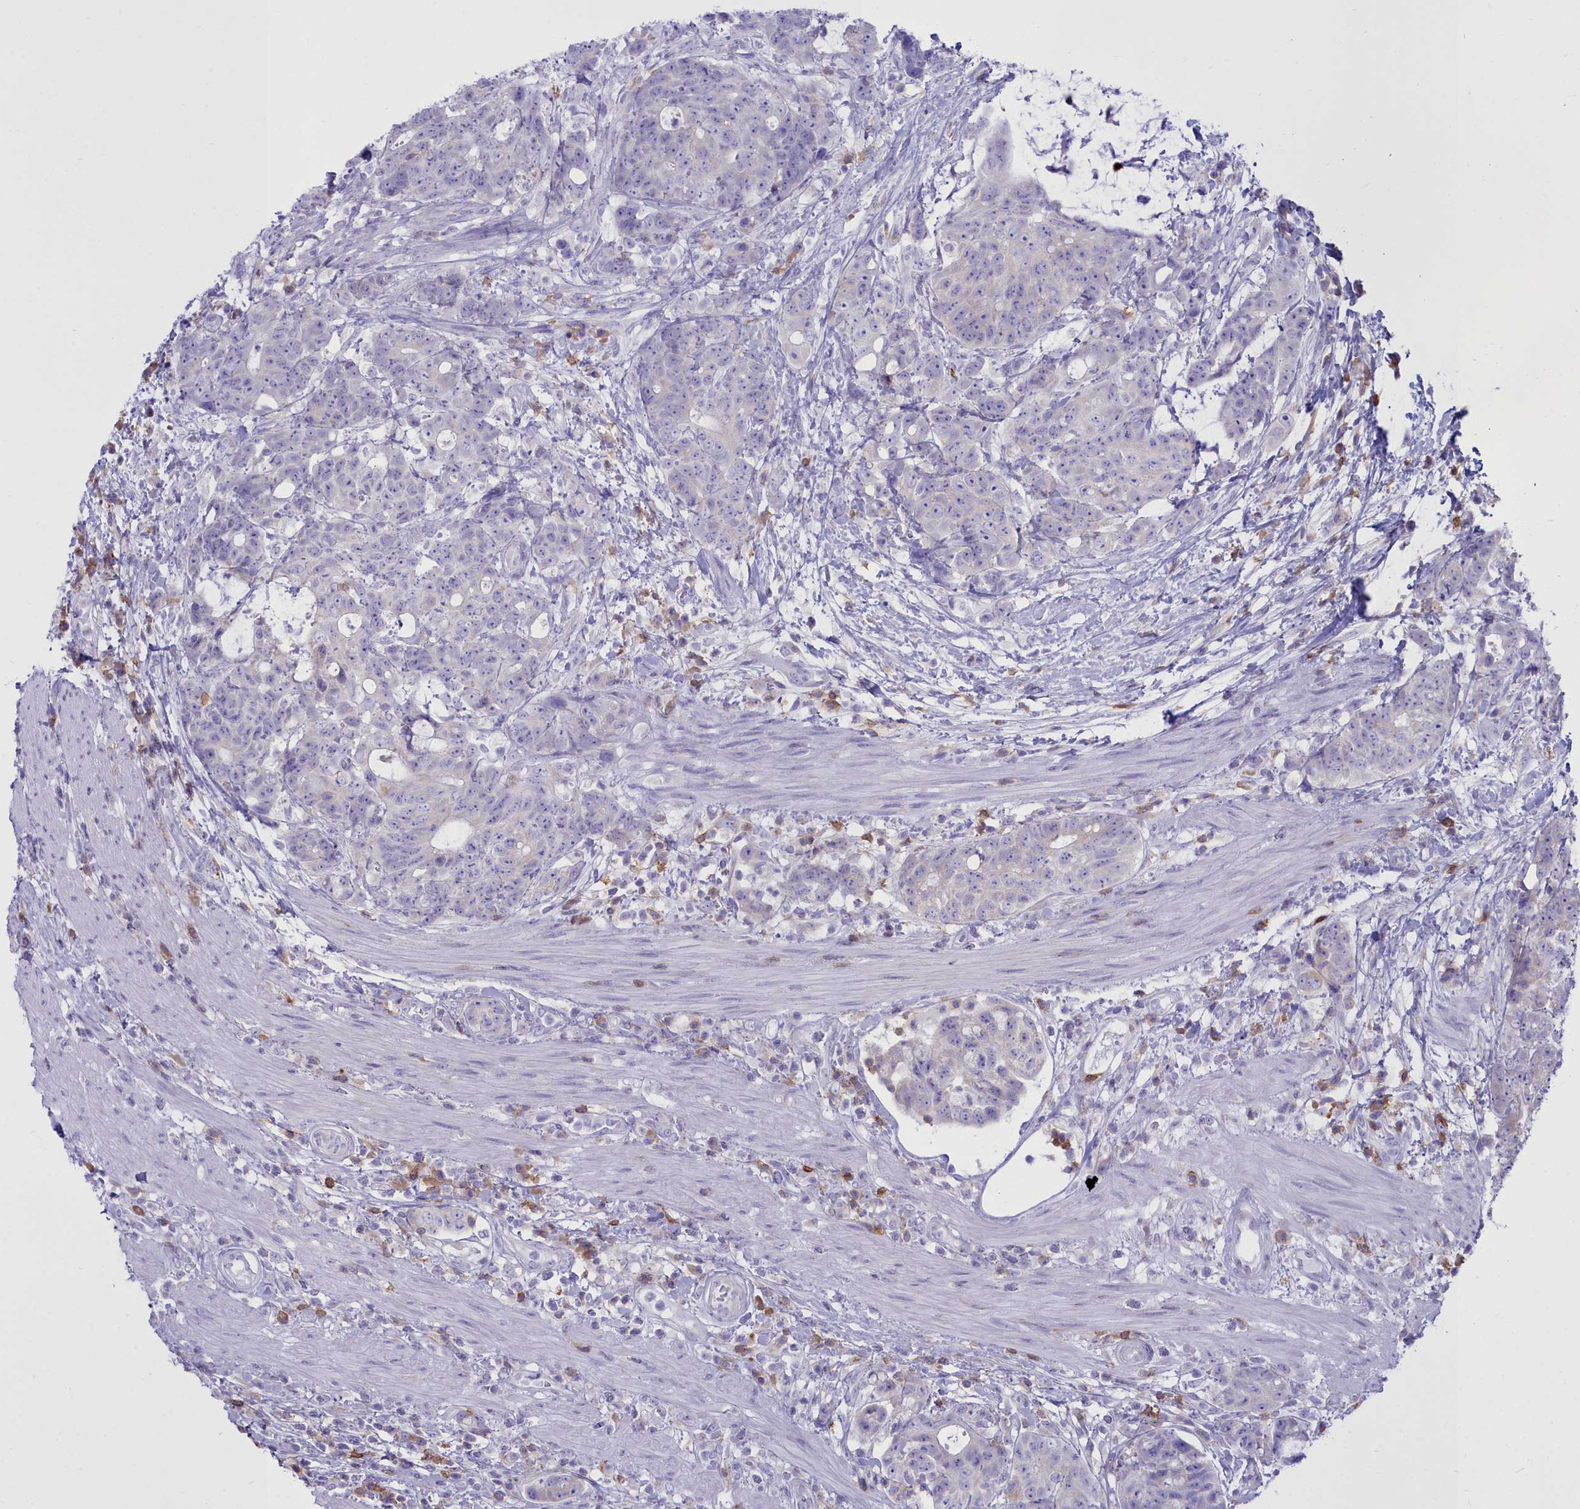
{"staining": {"intensity": "negative", "quantity": "none", "location": "none"}, "tissue": "colorectal cancer", "cell_type": "Tumor cells", "image_type": "cancer", "snomed": [{"axis": "morphology", "description": "Adenocarcinoma, NOS"}, {"axis": "topography", "description": "Colon"}], "caption": "Image shows no protein staining in tumor cells of colorectal cancer tissue.", "gene": "CD5", "patient": {"sex": "female", "age": 82}}